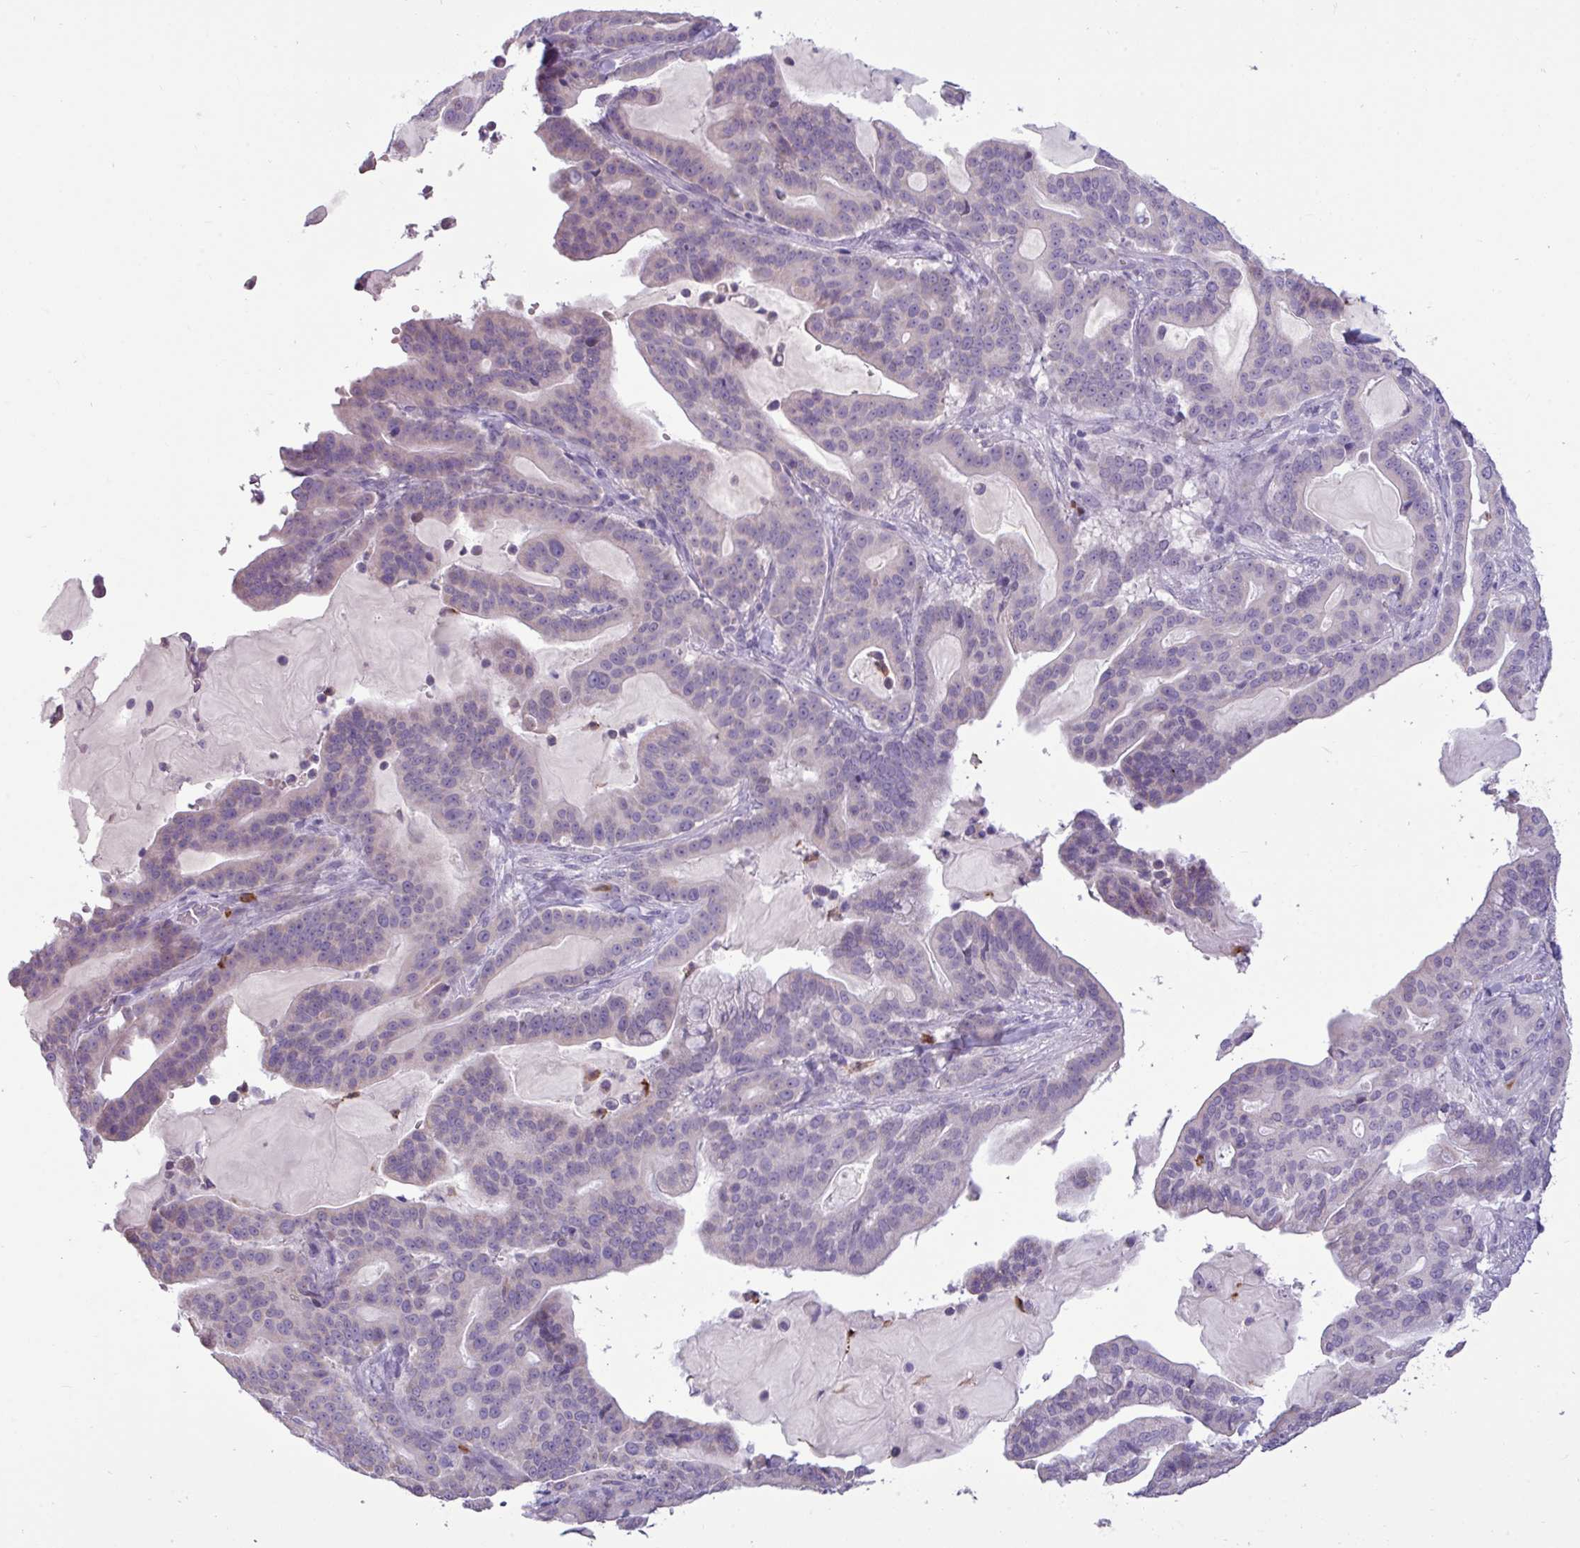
{"staining": {"intensity": "negative", "quantity": "none", "location": "none"}, "tissue": "pancreatic cancer", "cell_type": "Tumor cells", "image_type": "cancer", "snomed": [{"axis": "morphology", "description": "Adenocarcinoma, NOS"}, {"axis": "topography", "description": "Pancreas"}], "caption": "This is an immunohistochemistry (IHC) image of pancreatic cancer (adenocarcinoma). There is no positivity in tumor cells.", "gene": "TRIM39", "patient": {"sex": "male", "age": 63}}